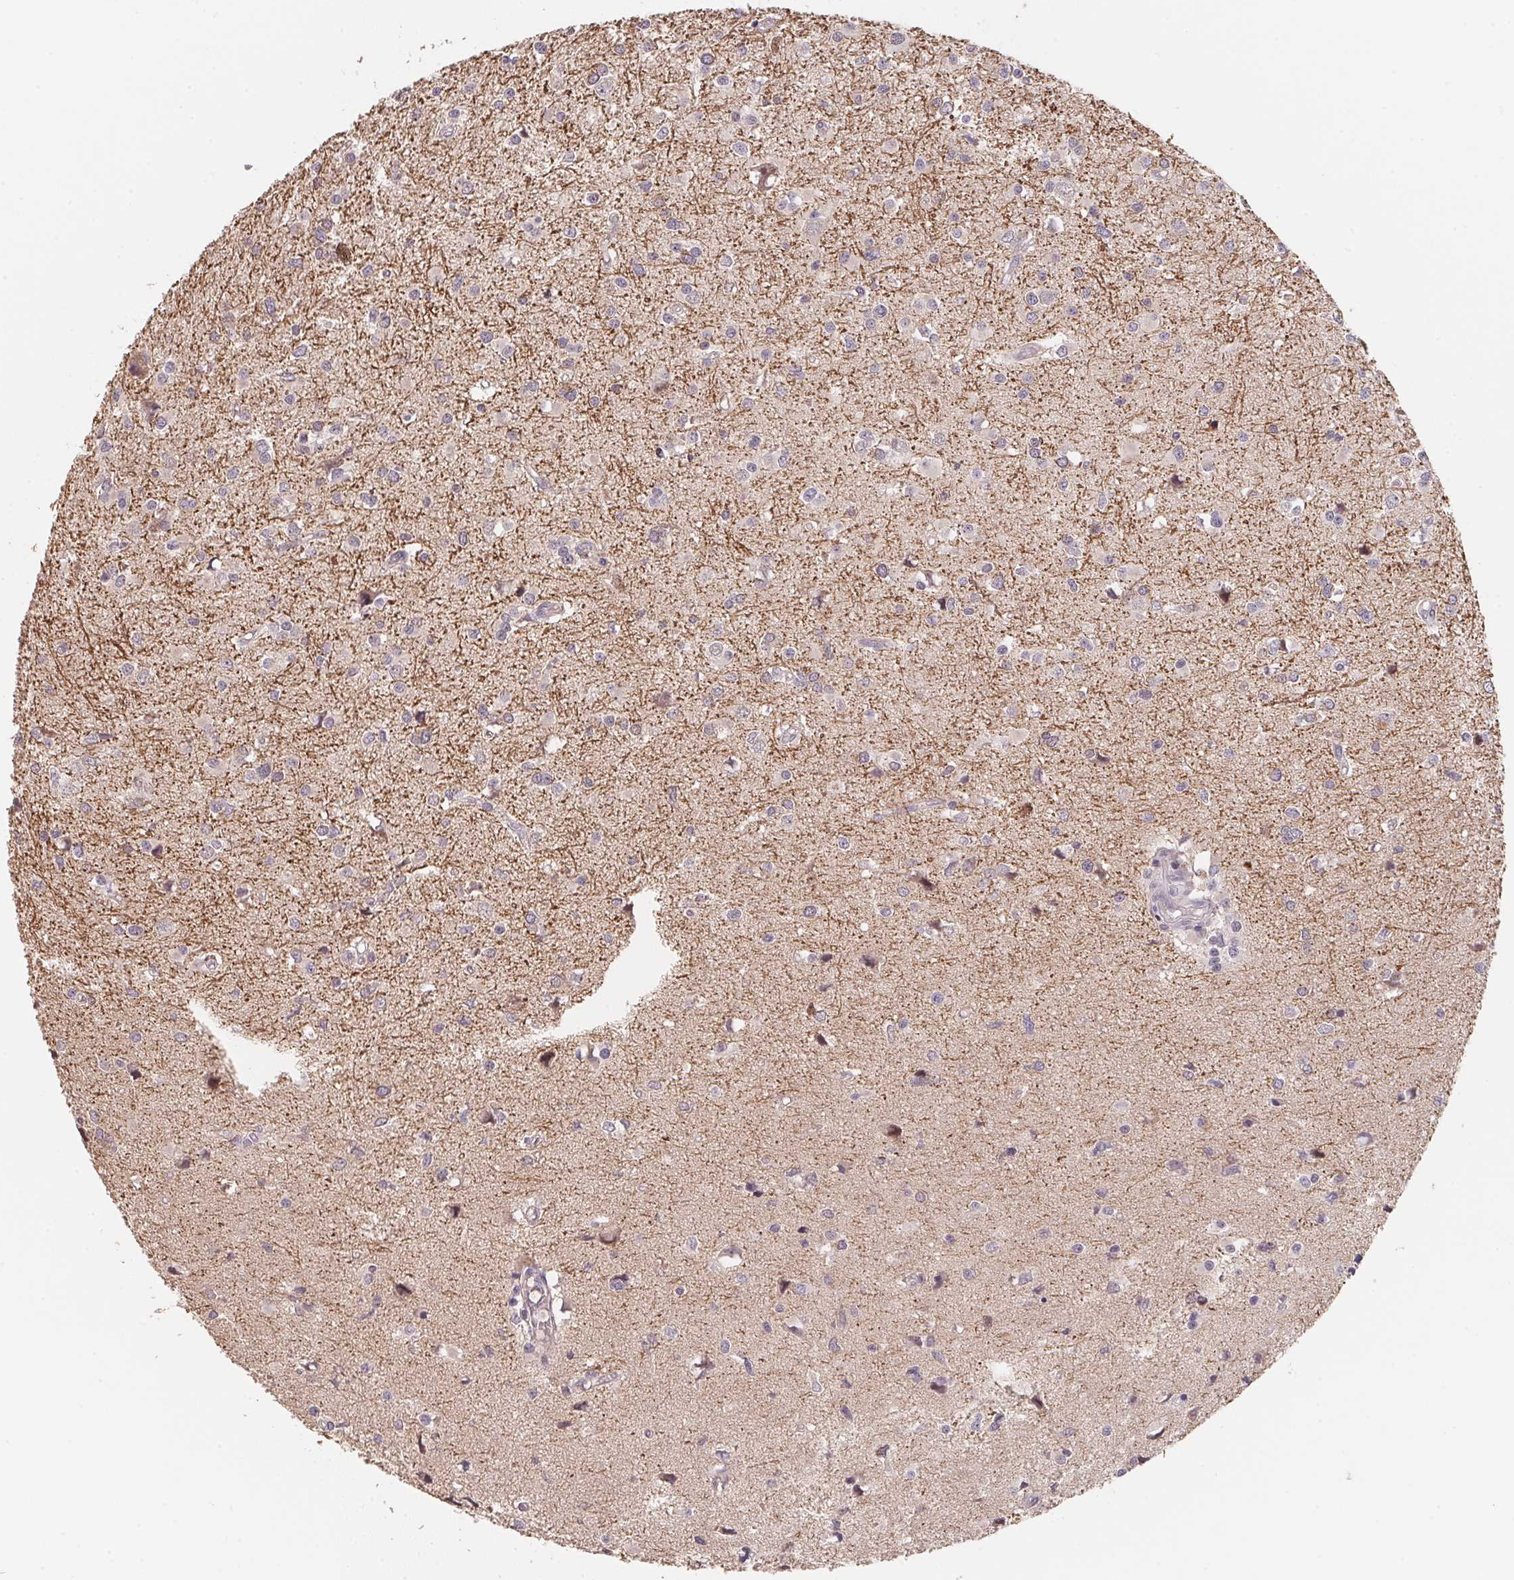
{"staining": {"intensity": "negative", "quantity": "none", "location": "none"}, "tissue": "glioma", "cell_type": "Tumor cells", "image_type": "cancer", "snomed": [{"axis": "morphology", "description": "Glioma, malignant, High grade"}, {"axis": "topography", "description": "Brain"}], "caption": "The immunohistochemistry (IHC) micrograph has no significant staining in tumor cells of high-grade glioma (malignant) tissue.", "gene": "KIFC1", "patient": {"sex": "male", "age": 54}}